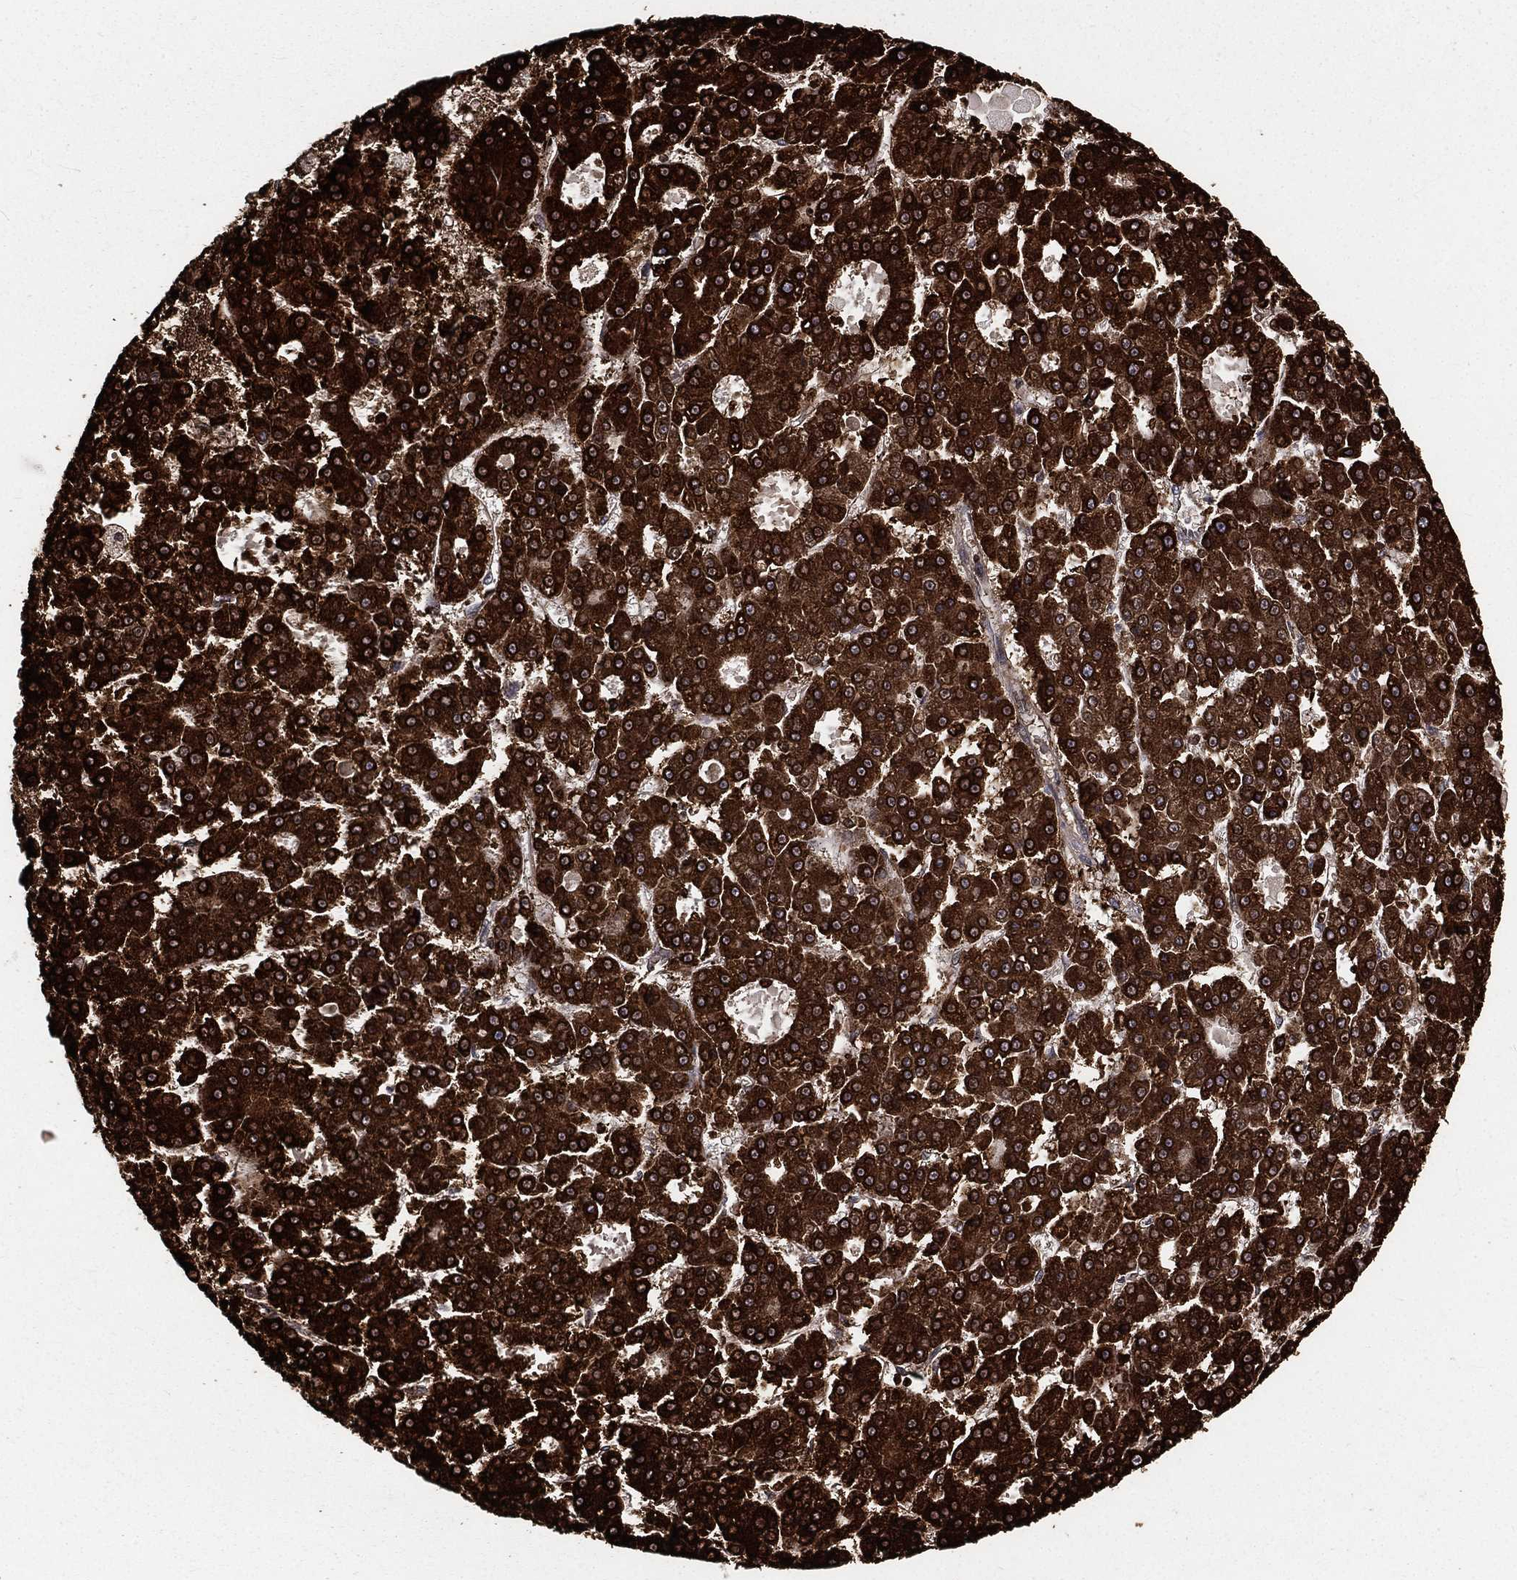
{"staining": {"intensity": "strong", "quantity": ">75%", "location": "cytoplasmic/membranous,nuclear"}, "tissue": "liver cancer", "cell_type": "Tumor cells", "image_type": "cancer", "snomed": [{"axis": "morphology", "description": "Carcinoma, Hepatocellular, NOS"}, {"axis": "topography", "description": "Liver"}], "caption": "About >75% of tumor cells in liver cancer reveal strong cytoplasmic/membranous and nuclear protein positivity as visualized by brown immunohistochemical staining.", "gene": "LBR", "patient": {"sex": "male", "age": 70}}